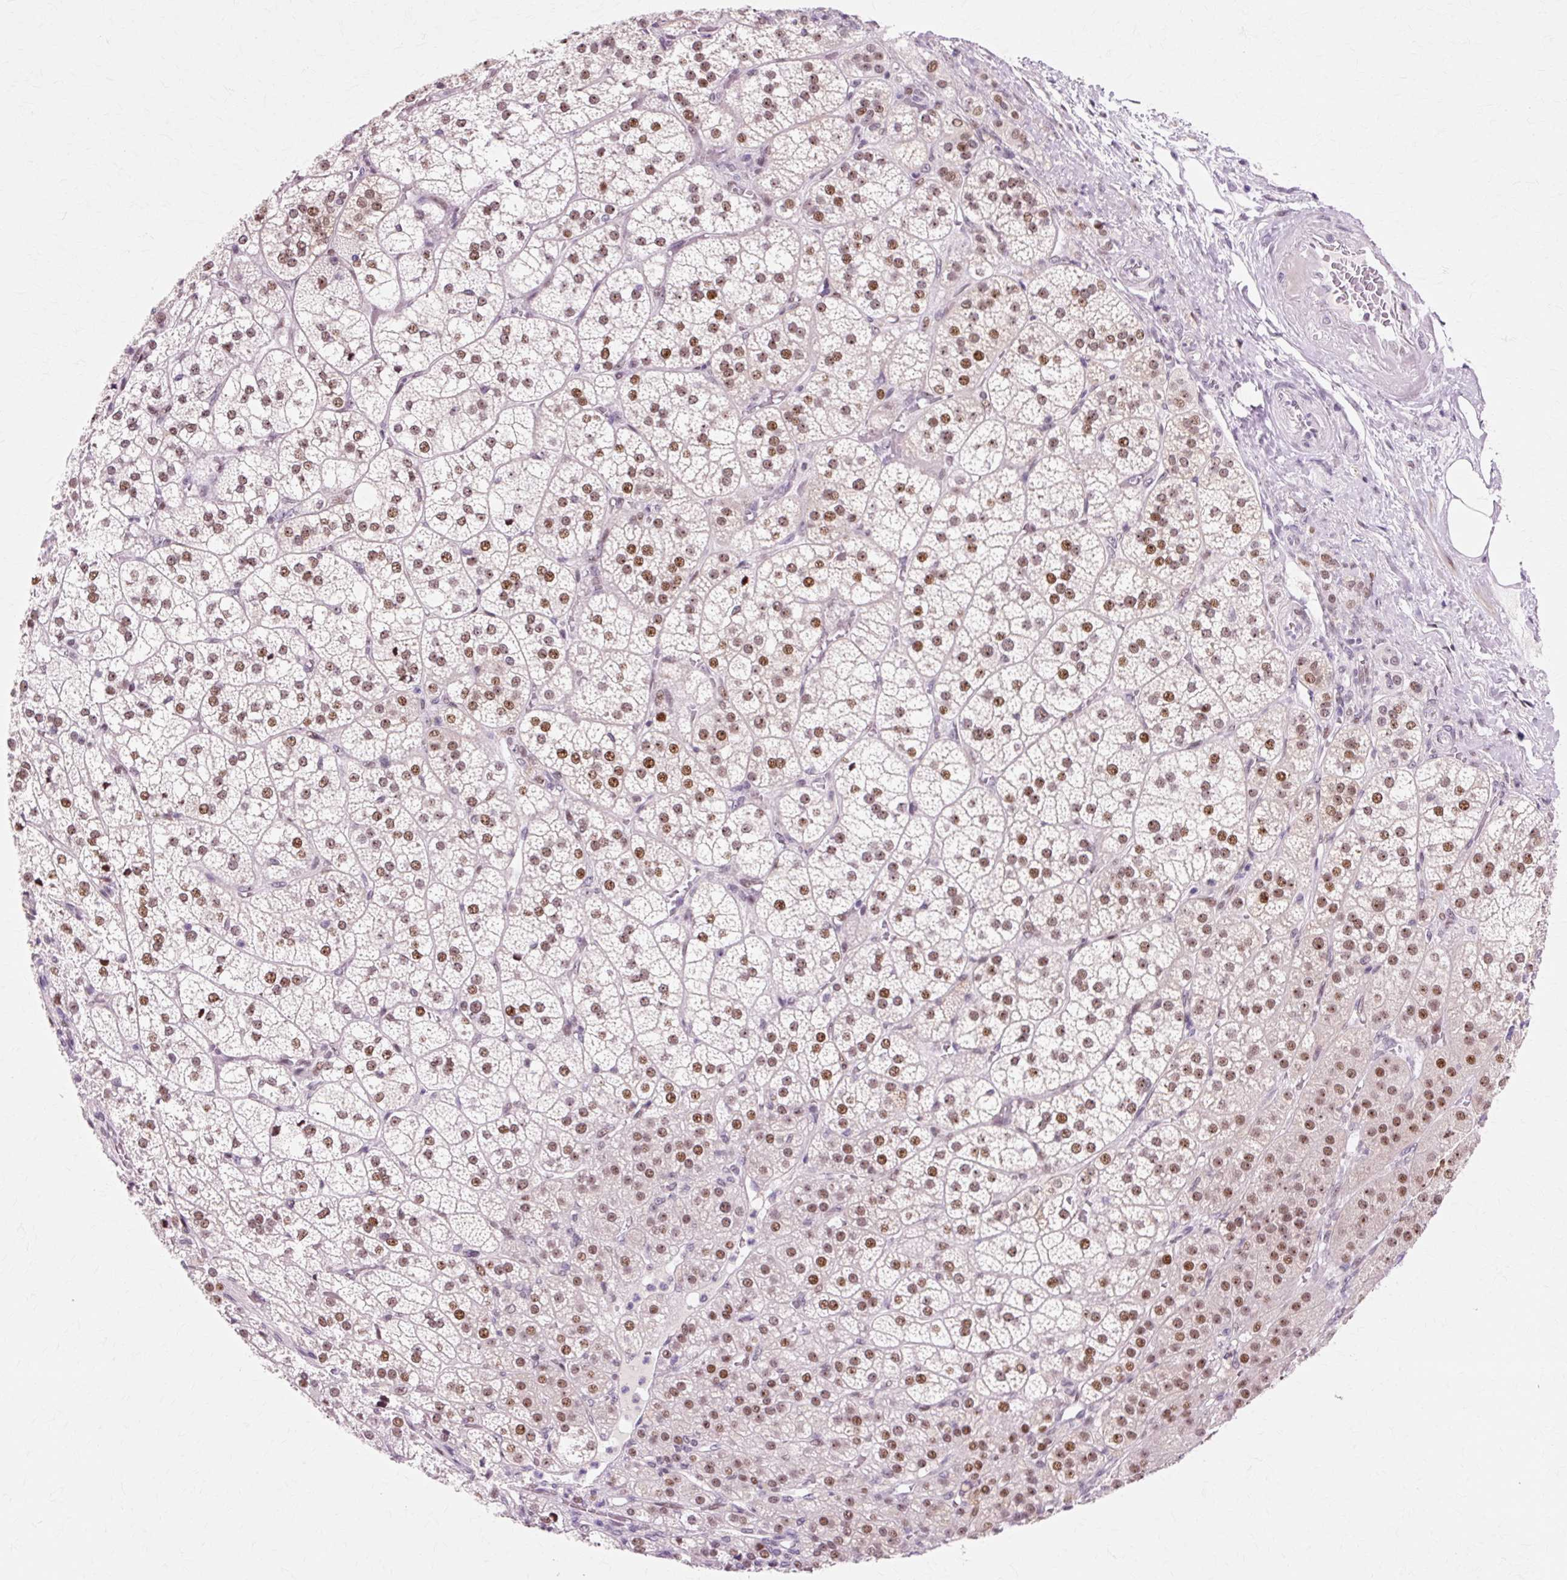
{"staining": {"intensity": "strong", "quantity": ">75%", "location": "nuclear"}, "tissue": "adrenal gland", "cell_type": "Glandular cells", "image_type": "normal", "snomed": [{"axis": "morphology", "description": "Normal tissue, NOS"}, {"axis": "topography", "description": "Adrenal gland"}], "caption": "Immunohistochemical staining of unremarkable adrenal gland reveals >75% levels of strong nuclear protein positivity in approximately >75% of glandular cells. The staining is performed using DAB (3,3'-diaminobenzidine) brown chromogen to label protein expression. The nuclei are counter-stained blue using hematoxylin.", "gene": "MACROD2", "patient": {"sex": "female", "age": 60}}